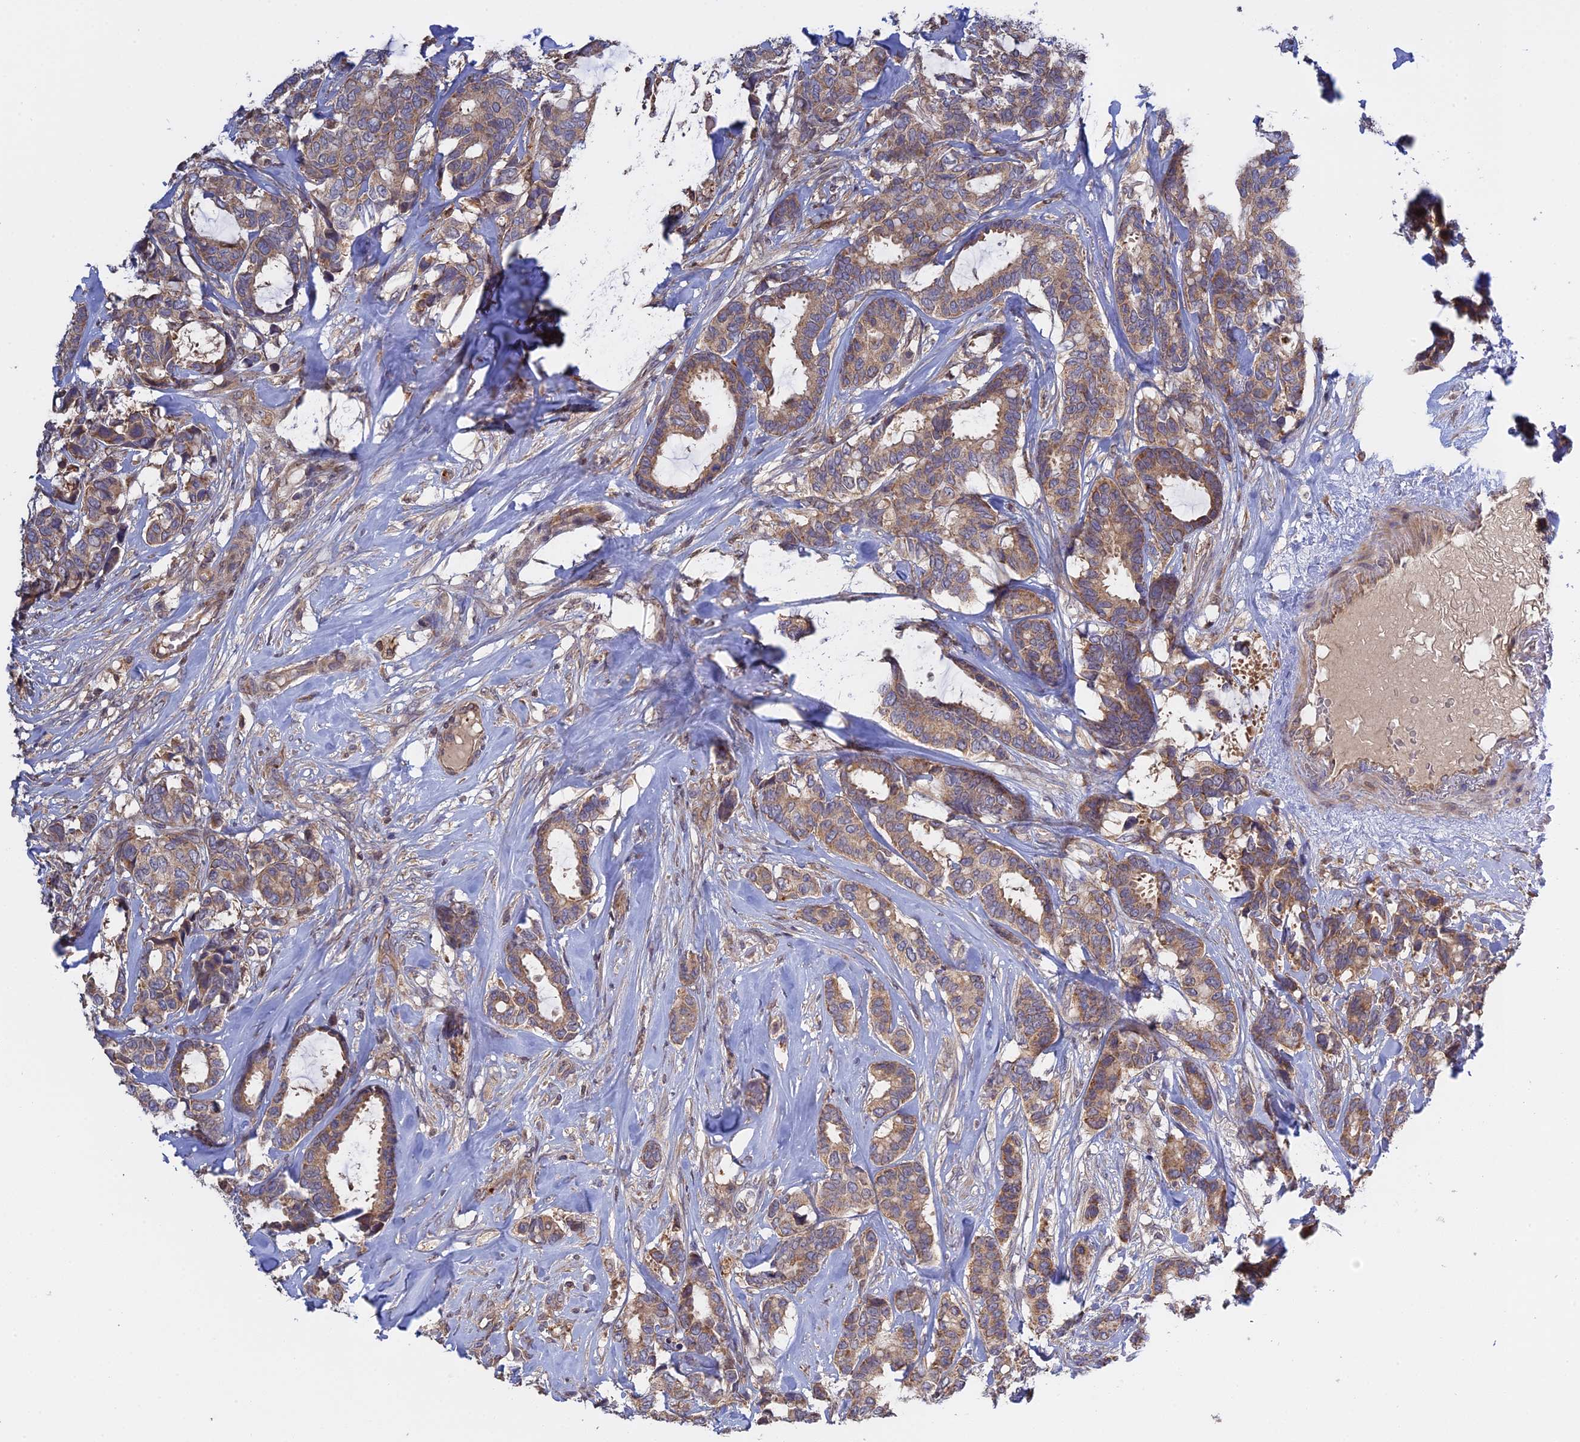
{"staining": {"intensity": "moderate", "quantity": ">75%", "location": "cytoplasmic/membranous"}, "tissue": "breast cancer", "cell_type": "Tumor cells", "image_type": "cancer", "snomed": [{"axis": "morphology", "description": "Duct carcinoma"}, {"axis": "topography", "description": "Breast"}], "caption": "Immunohistochemical staining of human intraductal carcinoma (breast) exhibits medium levels of moderate cytoplasmic/membranous positivity in about >75% of tumor cells.", "gene": "IL21R", "patient": {"sex": "female", "age": 87}}